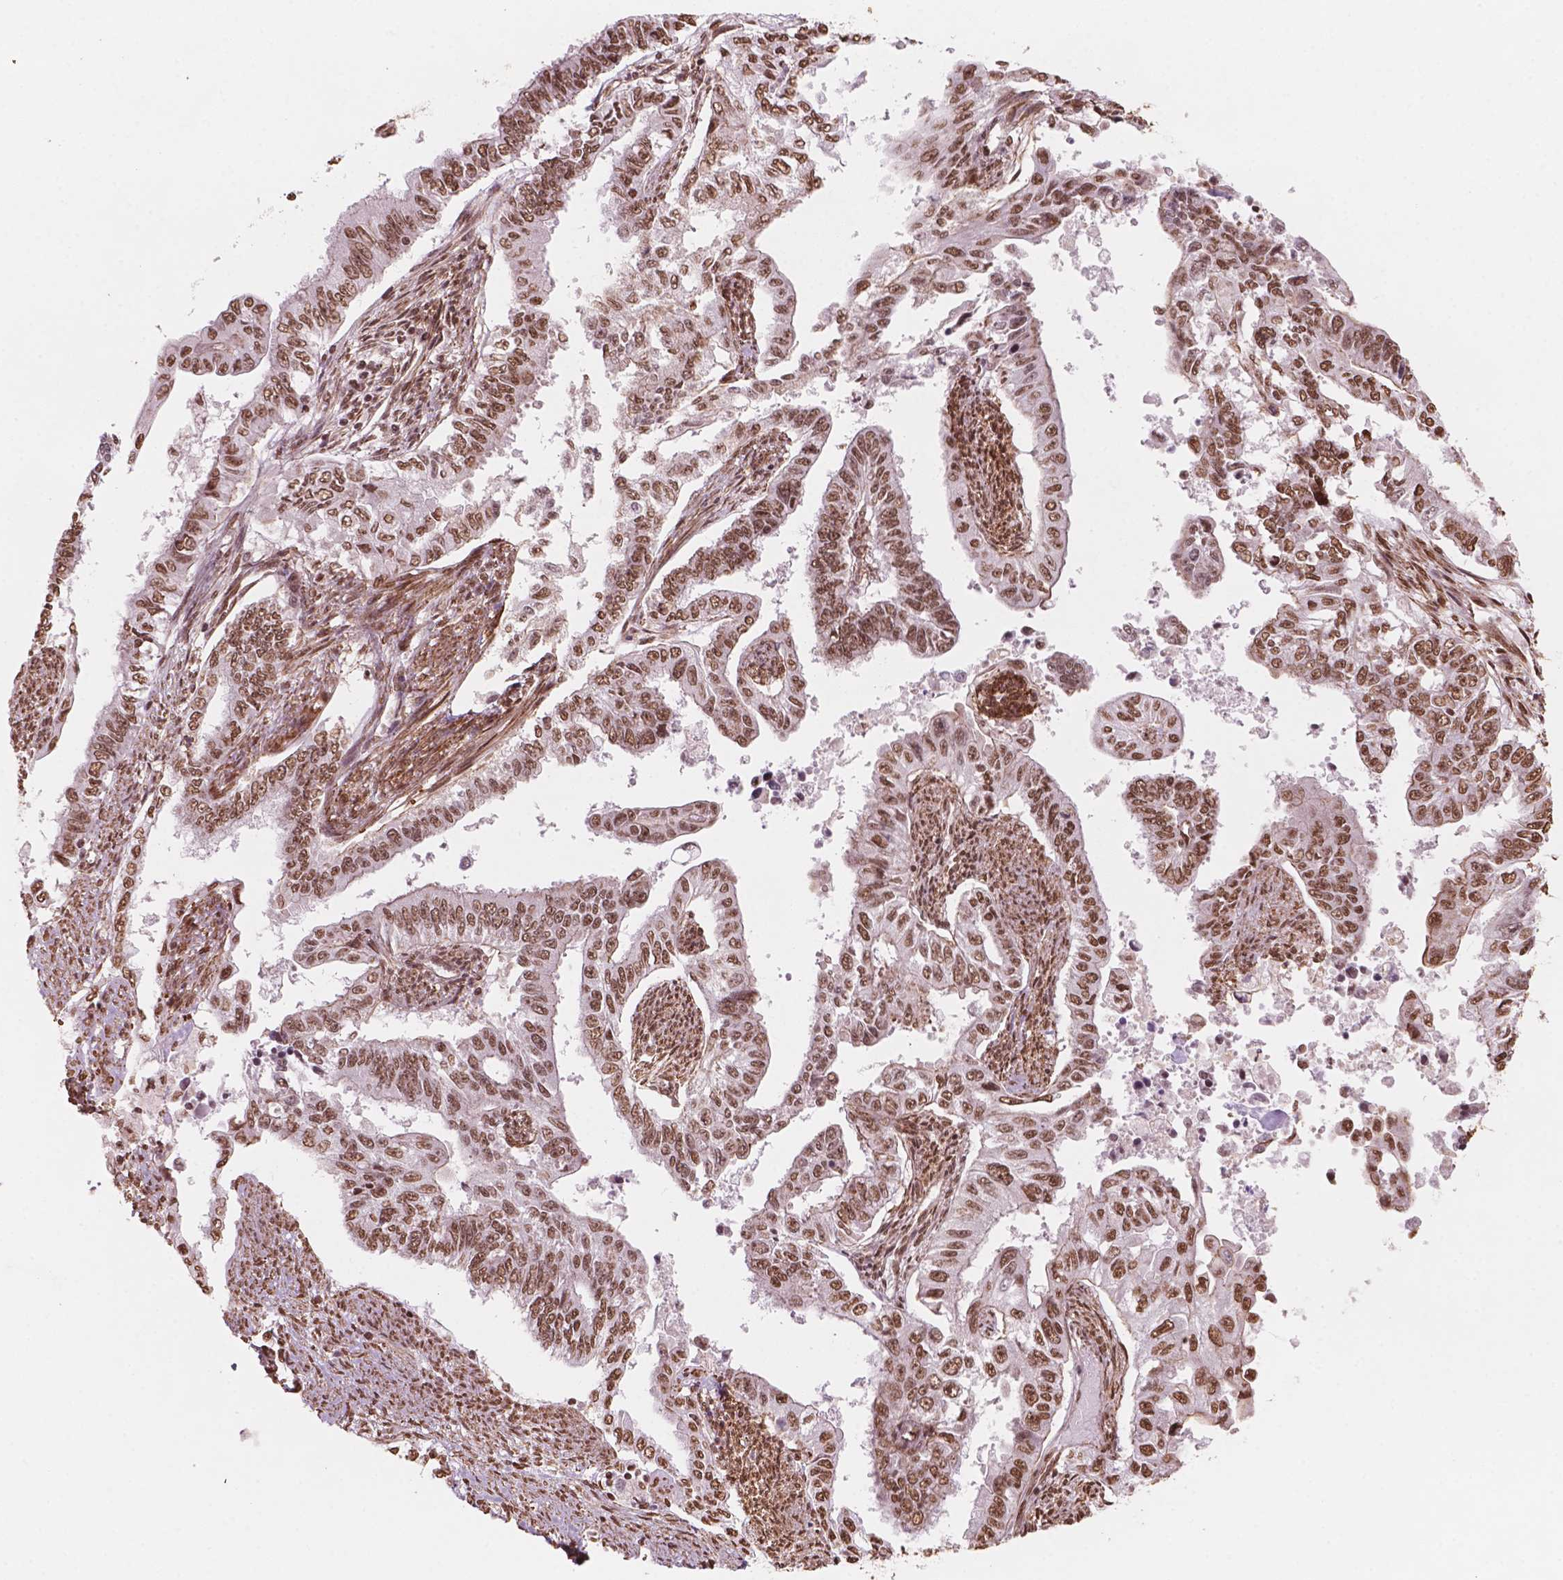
{"staining": {"intensity": "moderate", "quantity": ">75%", "location": "nuclear"}, "tissue": "endometrial cancer", "cell_type": "Tumor cells", "image_type": "cancer", "snomed": [{"axis": "morphology", "description": "Adenocarcinoma, NOS"}, {"axis": "topography", "description": "Uterus"}], "caption": "This is a micrograph of immunohistochemistry (IHC) staining of adenocarcinoma (endometrial), which shows moderate staining in the nuclear of tumor cells.", "gene": "GTF3C5", "patient": {"sex": "female", "age": 59}}